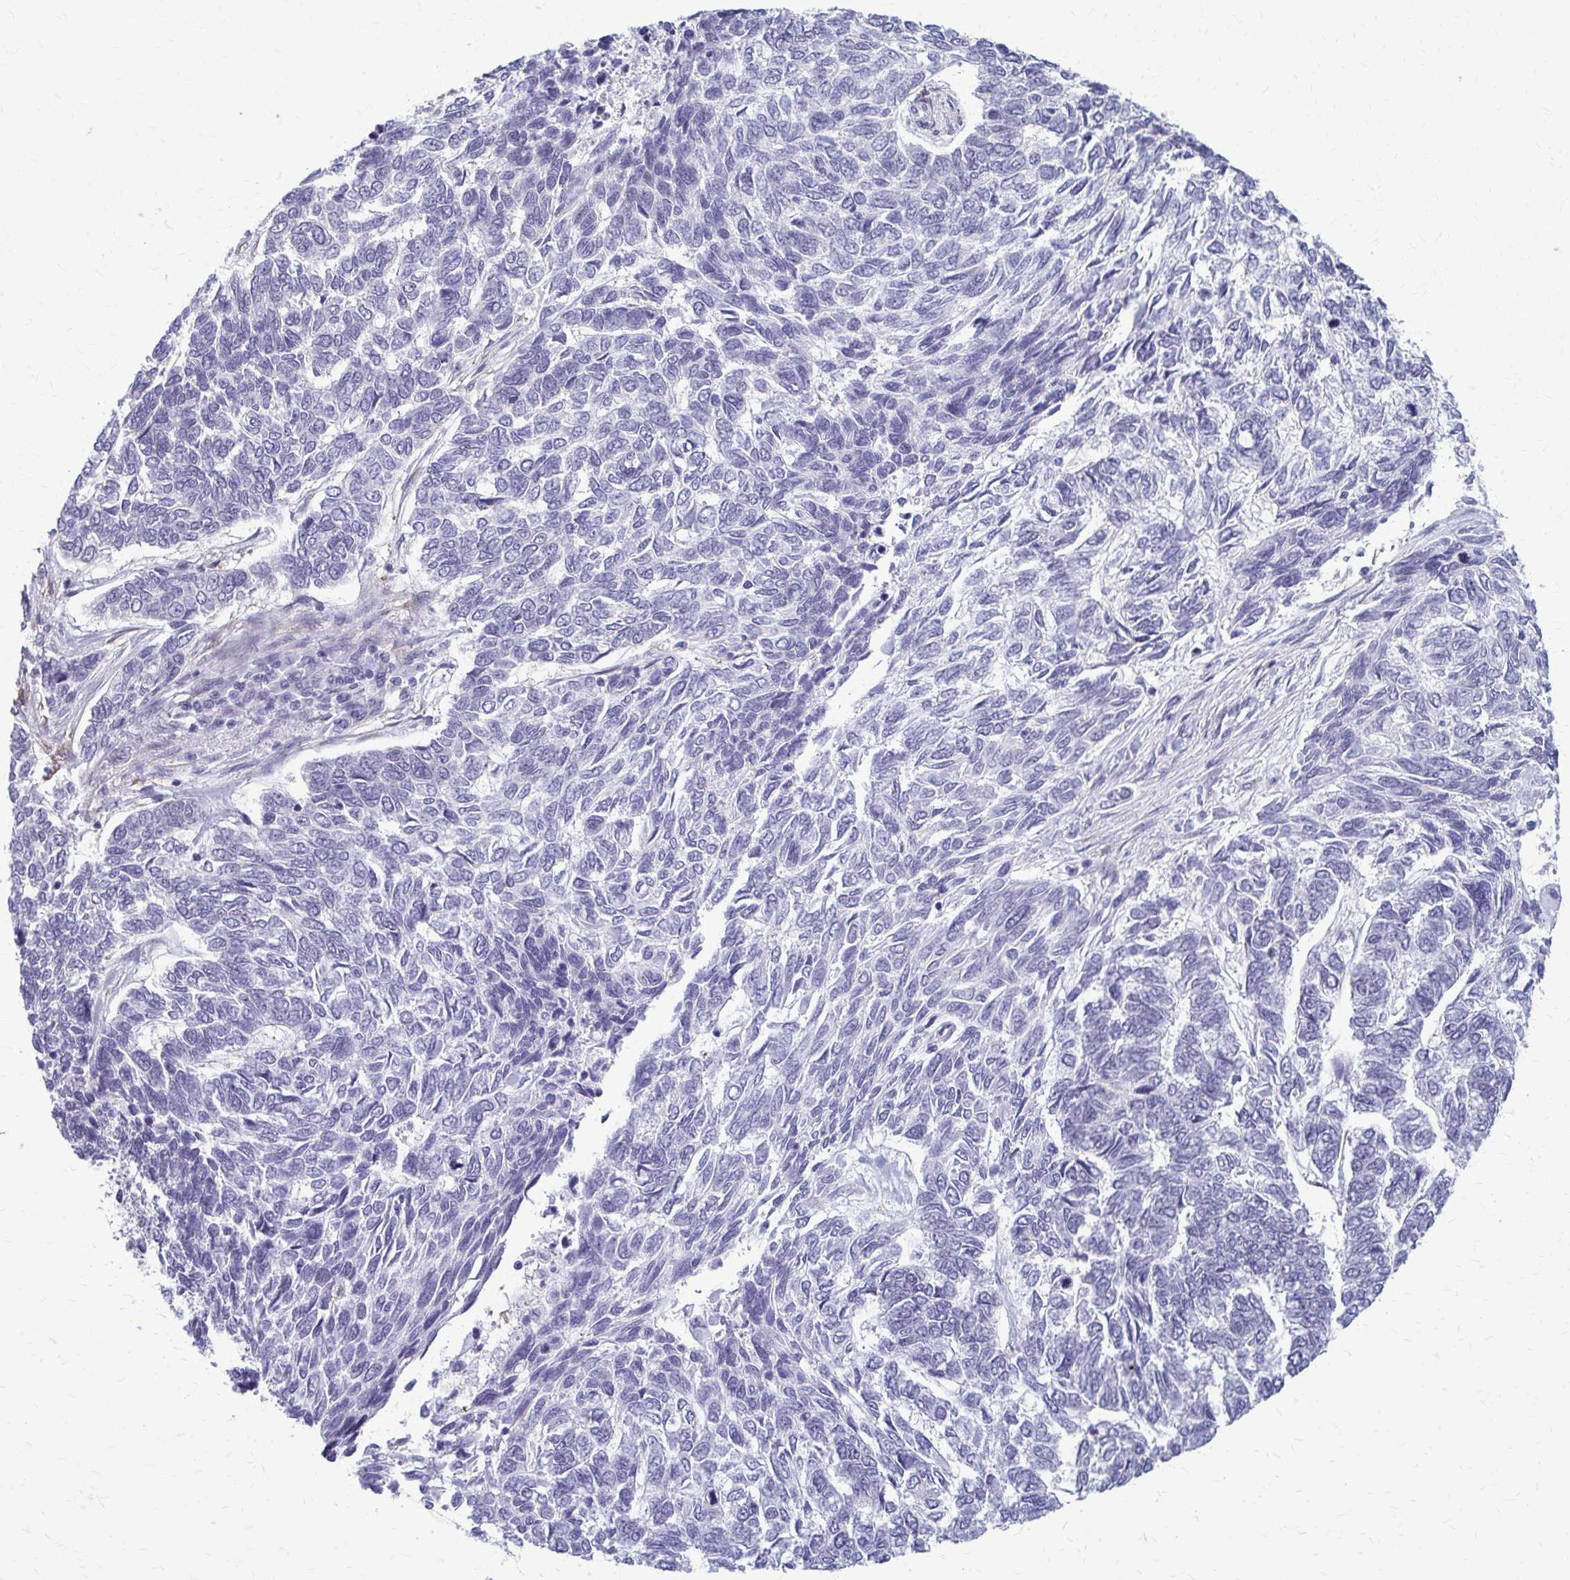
{"staining": {"intensity": "negative", "quantity": "none", "location": "none"}, "tissue": "skin cancer", "cell_type": "Tumor cells", "image_type": "cancer", "snomed": [{"axis": "morphology", "description": "Basal cell carcinoma"}, {"axis": "topography", "description": "Skin"}], "caption": "Immunohistochemistry histopathology image of skin basal cell carcinoma stained for a protein (brown), which shows no expression in tumor cells. (IHC, brightfield microscopy, high magnification).", "gene": "DEPP1", "patient": {"sex": "female", "age": 65}}